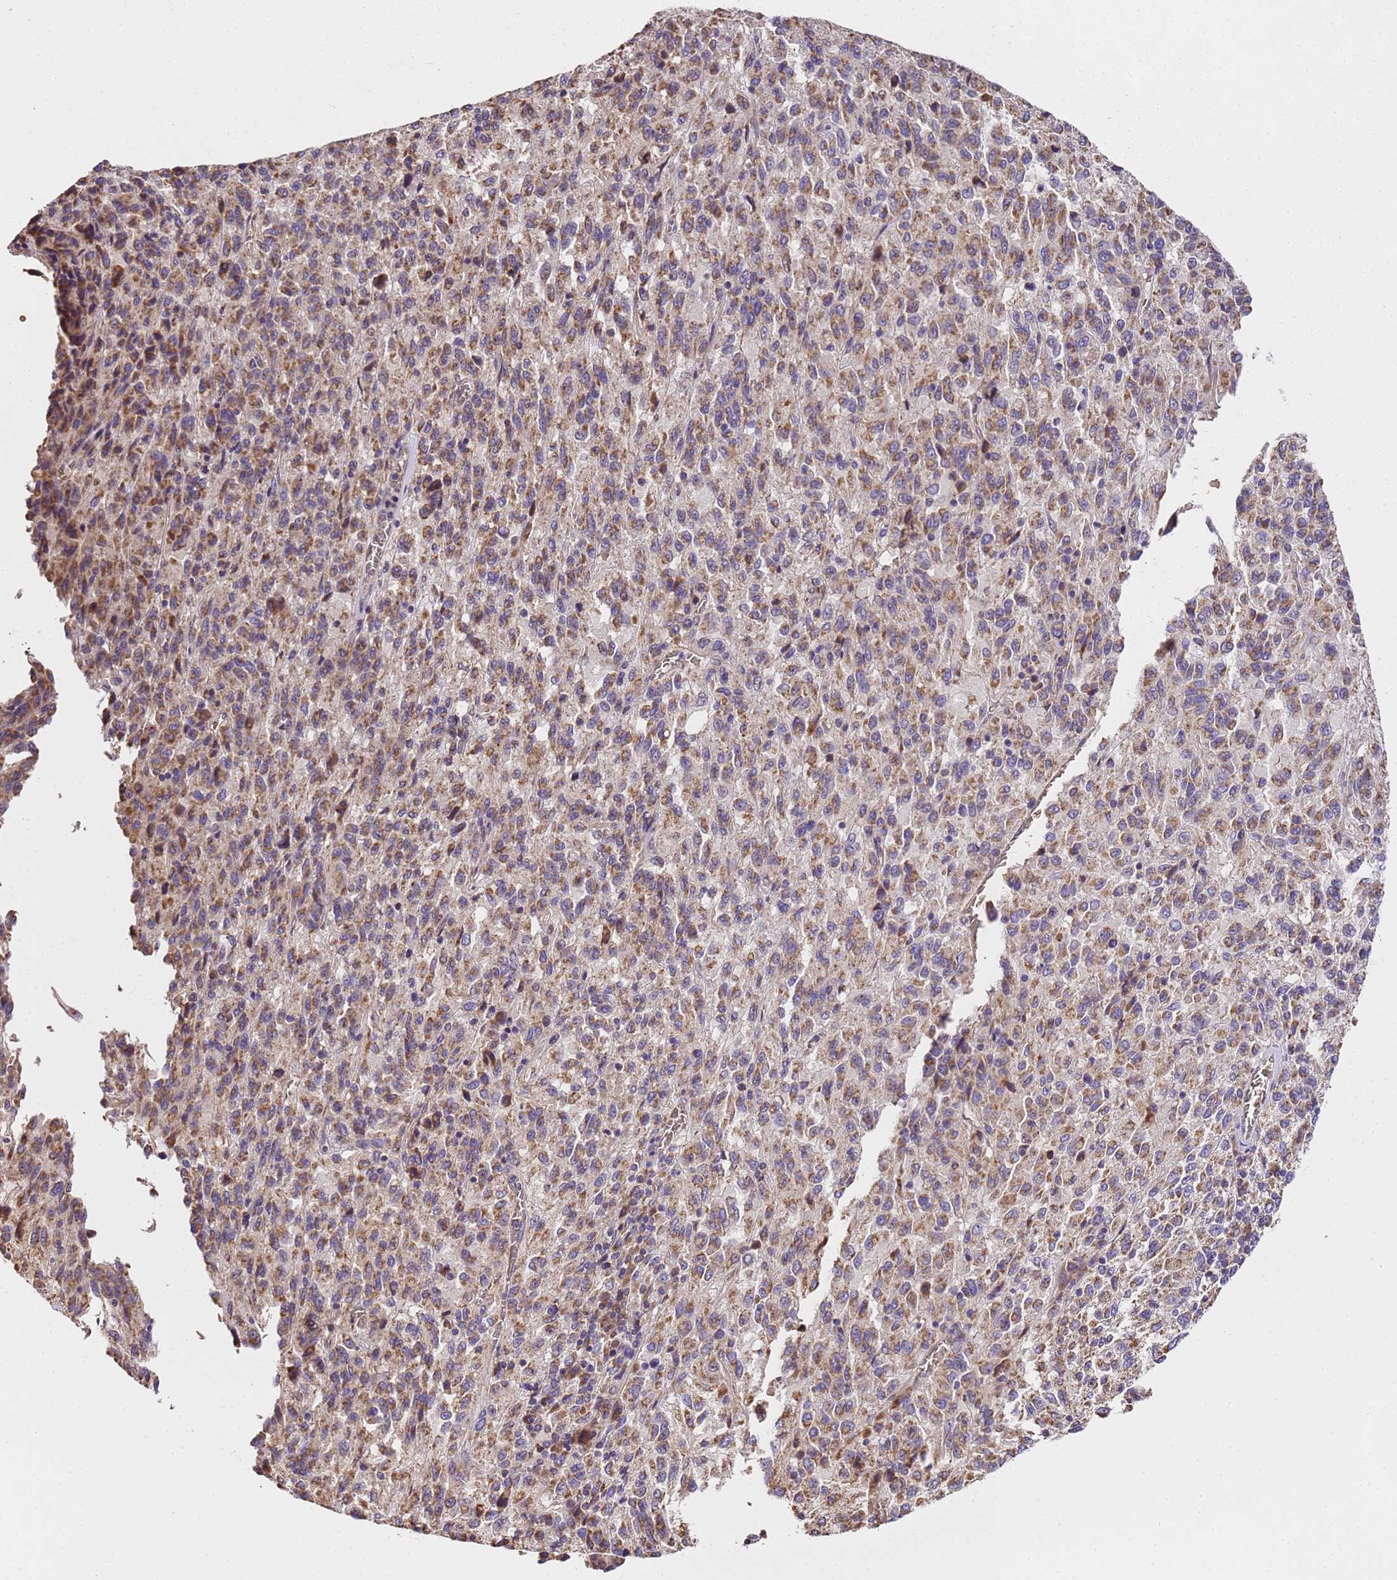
{"staining": {"intensity": "moderate", "quantity": ">75%", "location": "cytoplasmic/membranous"}, "tissue": "melanoma", "cell_type": "Tumor cells", "image_type": "cancer", "snomed": [{"axis": "morphology", "description": "Malignant melanoma, Metastatic site"}, {"axis": "topography", "description": "Lung"}], "caption": "Immunohistochemistry (DAB (3,3'-diaminobenzidine)) staining of malignant melanoma (metastatic site) reveals moderate cytoplasmic/membranous protein expression in about >75% of tumor cells. The protein is shown in brown color, while the nuclei are stained blue.", "gene": "LRRIQ1", "patient": {"sex": "male", "age": 64}}